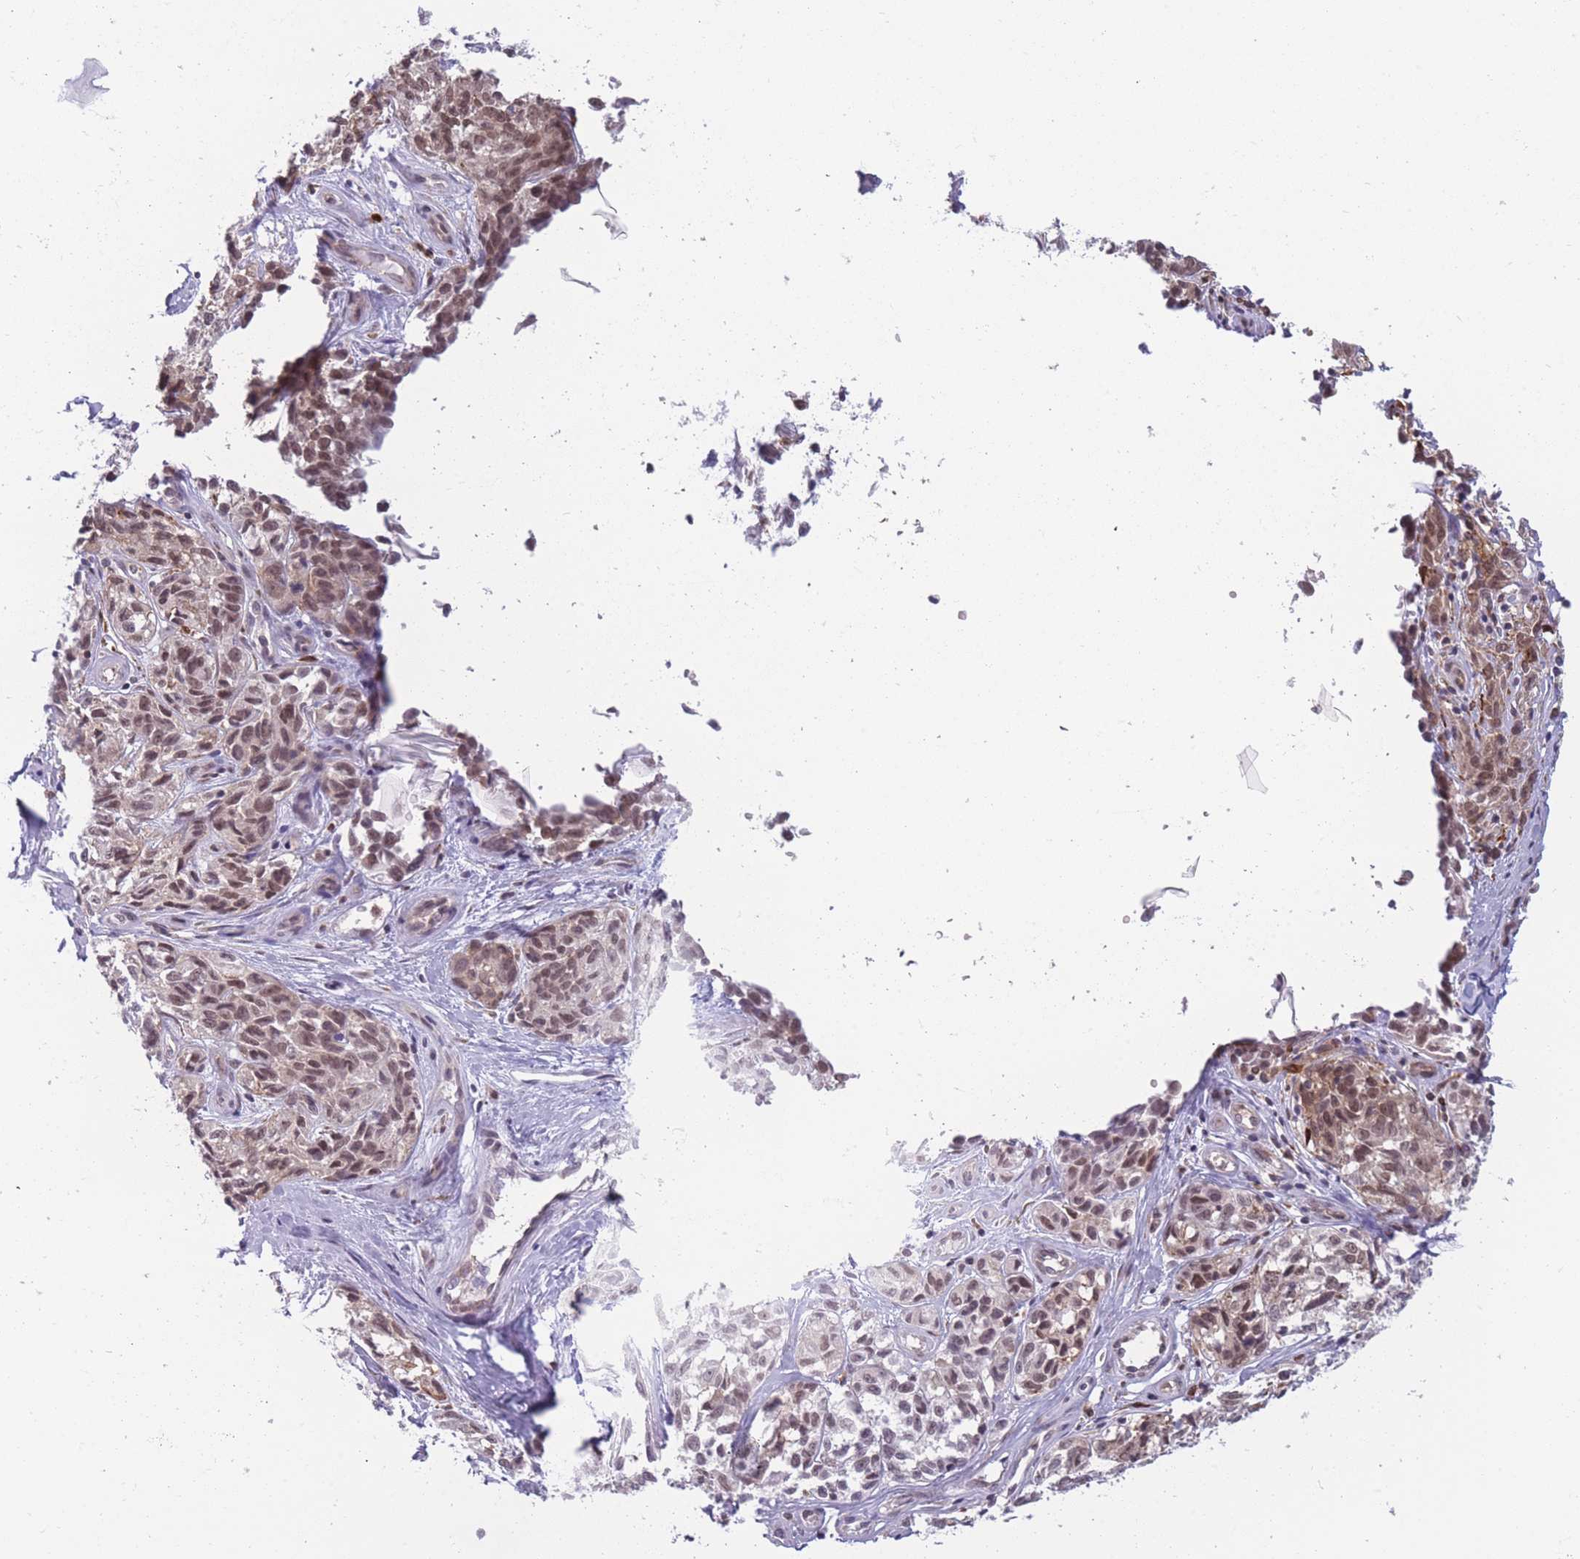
{"staining": {"intensity": "moderate", "quantity": ">75%", "location": "cytoplasmic/membranous,nuclear"}, "tissue": "melanoma", "cell_type": "Tumor cells", "image_type": "cancer", "snomed": [{"axis": "morphology", "description": "Normal tissue, NOS"}, {"axis": "morphology", "description": "Malignant melanoma, NOS"}, {"axis": "topography", "description": "Skin"}], "caption": "Approximately >75% of tumor cells in human melanoma display moderate cytoplasmic/membranous and nuclear protein positivity as visualized by brown immunohistochemical staining.", "gene": "TMEM121", "patient": {"sex": "female", "age": 64}}